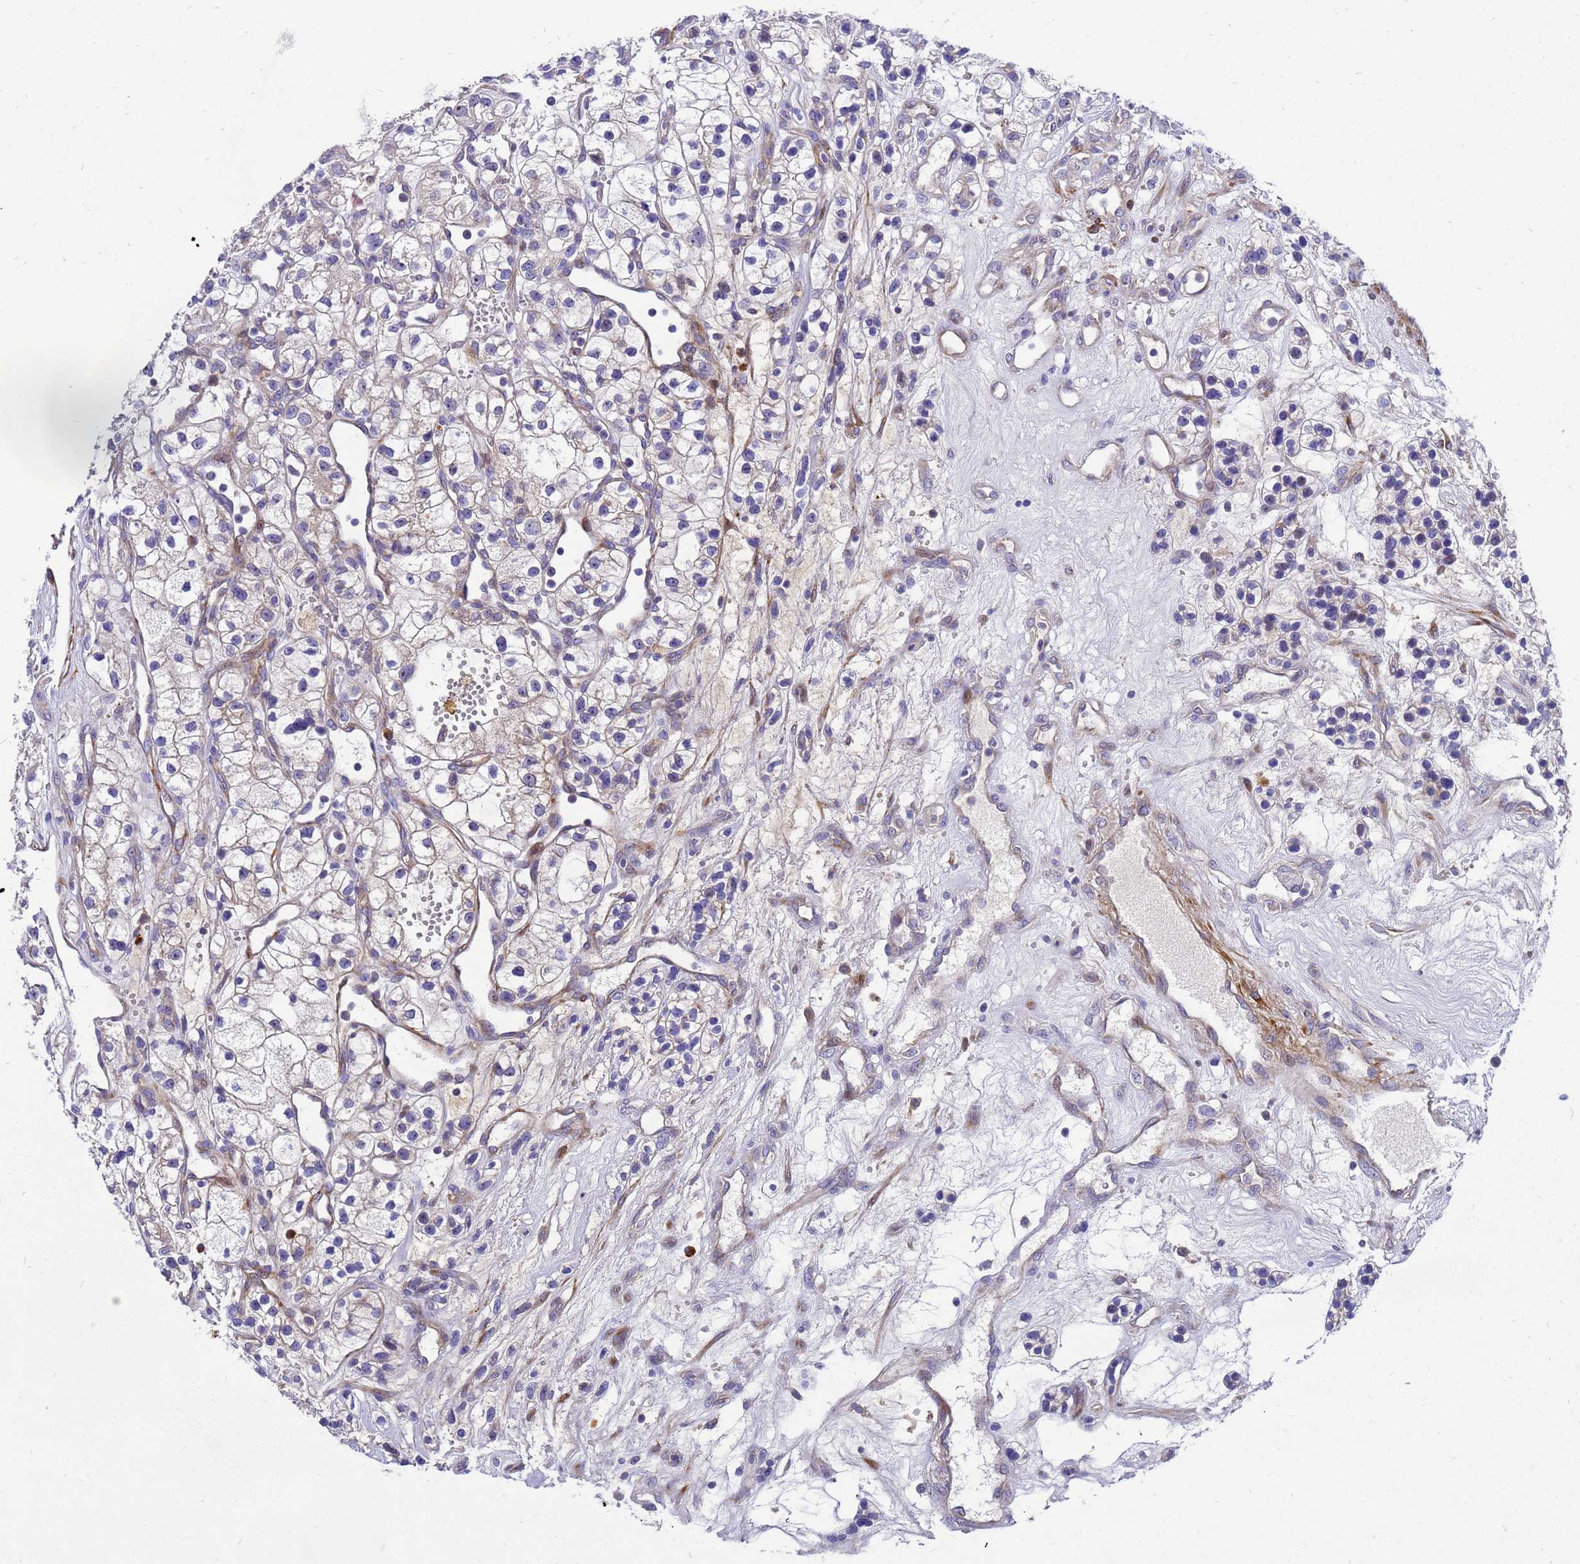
{"staining": {"intensity": "negative", "quantity": "none", "location": "none"}, "tissue": "renal cancer", "cell_type": "Tumor cells", "image_type": "cancer", "snomed": [{"axis": "morphology", "description": "Adenocarcinoma, NOS"}, {"axis": "topography", "description": "Kidney"}], "caption": "DAB immunohistochemical staining of renal cancer (adenocarcinoma) shows no significant positivity in tumor cells. (Immunohistochemistry, brightfield microscopy, high magnification).", "gene": "POP7", "patient": {"sex": "female", "age": 57}}